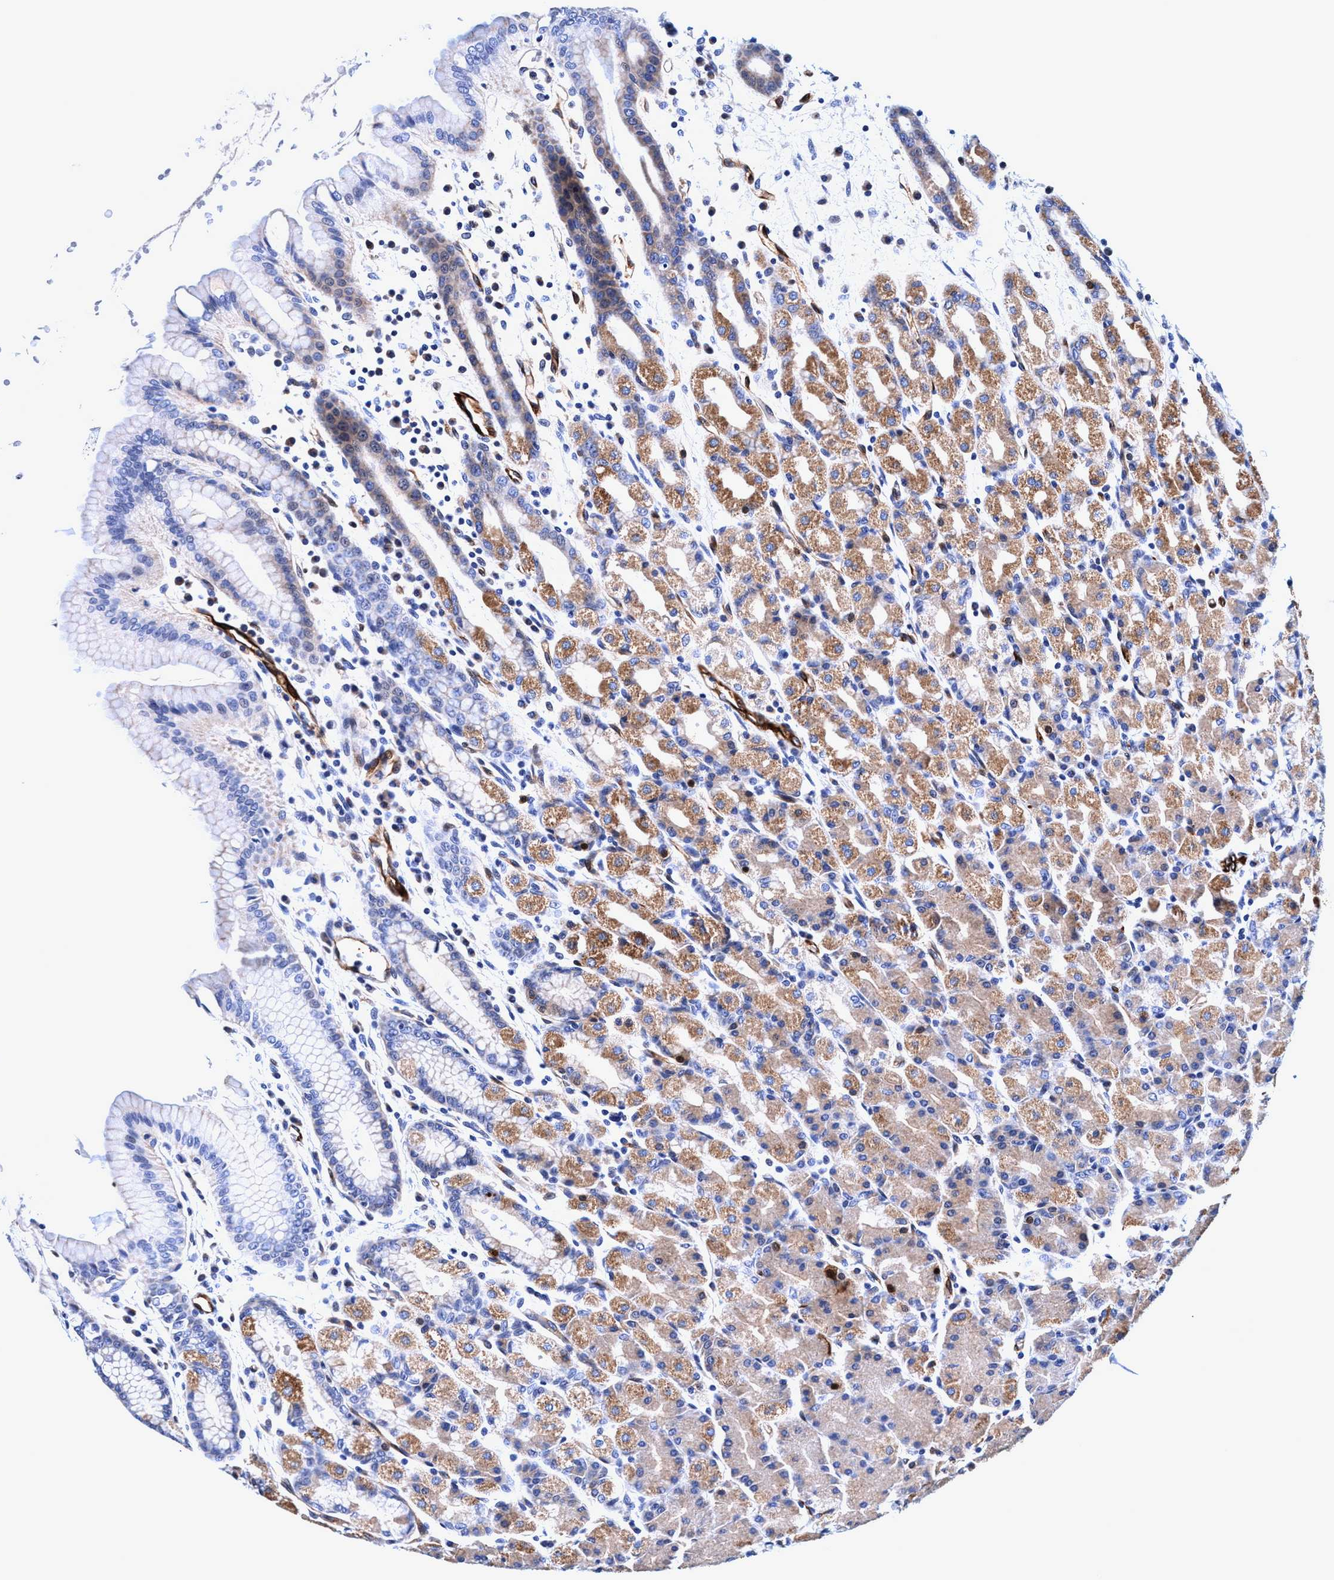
{"staining": {"intensity": "moderate", "quantity": ">75%", "location": "cytoplasmic/membranous"}, "tissue": "stomach", "cell_type": "Glandular cells", "image_type": "normal", "snomed": [{"axis": "morphology", "description": "Normal tissue, NOS"}, {"axis": "topography", "description": "Stomach, upper"}], "caption": "Brown immunohistochemical staining in normal stomach displays moderate cytoplasmic/membranous staining in about >75% of glandular cells. The staining is performed using DAB (3,3'-diaminobenzidine) brown chromogen to label protein expression. The nuclei are counter-stained blue using hematoxylin.", "gene": "UBALD2", "patient": {"sex": "male", "age": 68}}